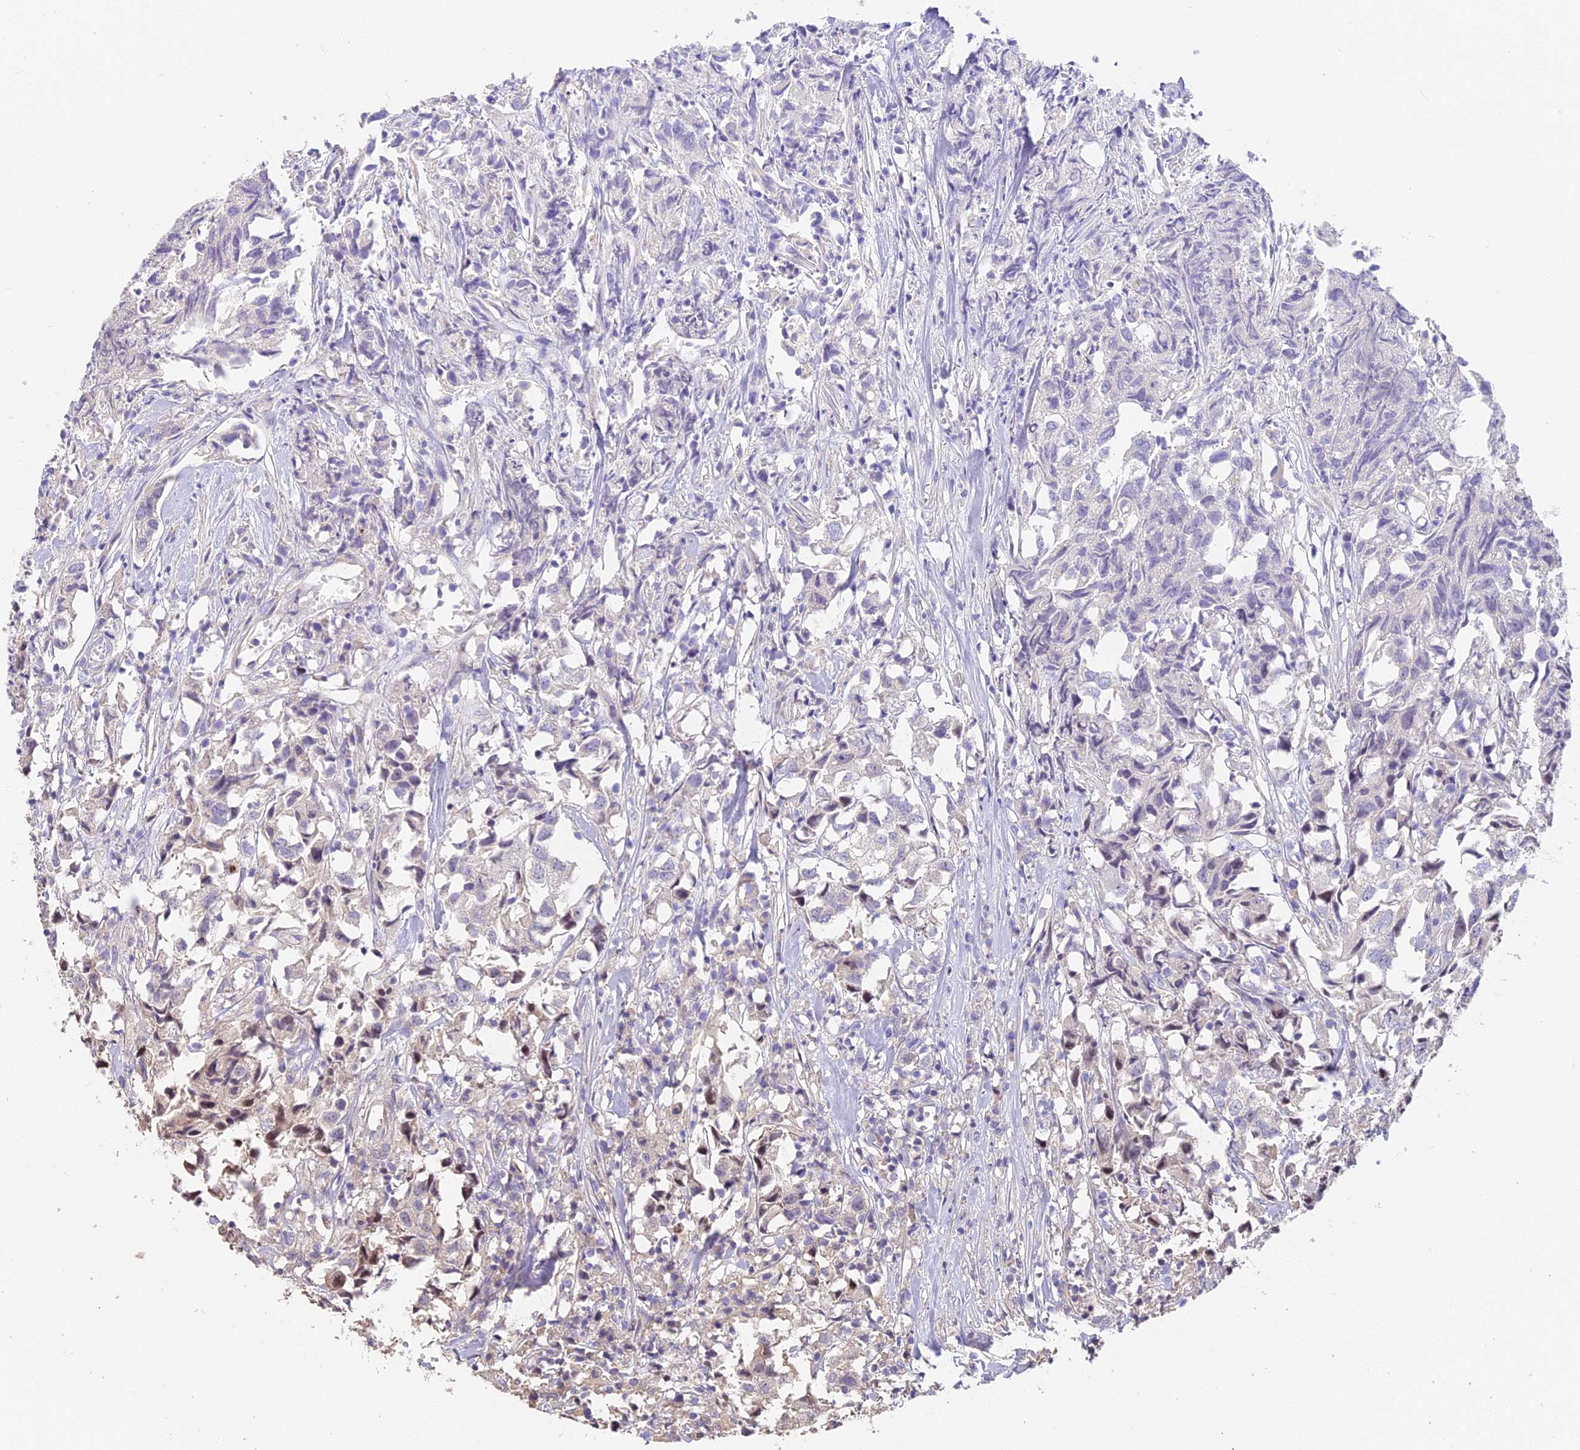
{"staining": {"intensity": "negative", "quantity": "none", "location": "none"}, "tissue": "urothelial cancer", "cell_type": "Tumor cells", "image_type": "cancer", "snomed": [{"axis": "morphology", "description": "Urothelial carcinoma, High grade"}, {"axis": "topography", "description": "Urinary bladder"}], "caption": "Immunohistochemistry (IHC) of urothelial carcinoma (high-grade) exhibits no staining in tumor cells.", "gene": "ARHGAP17", "patient": {"sex": "female", "age": 75}}